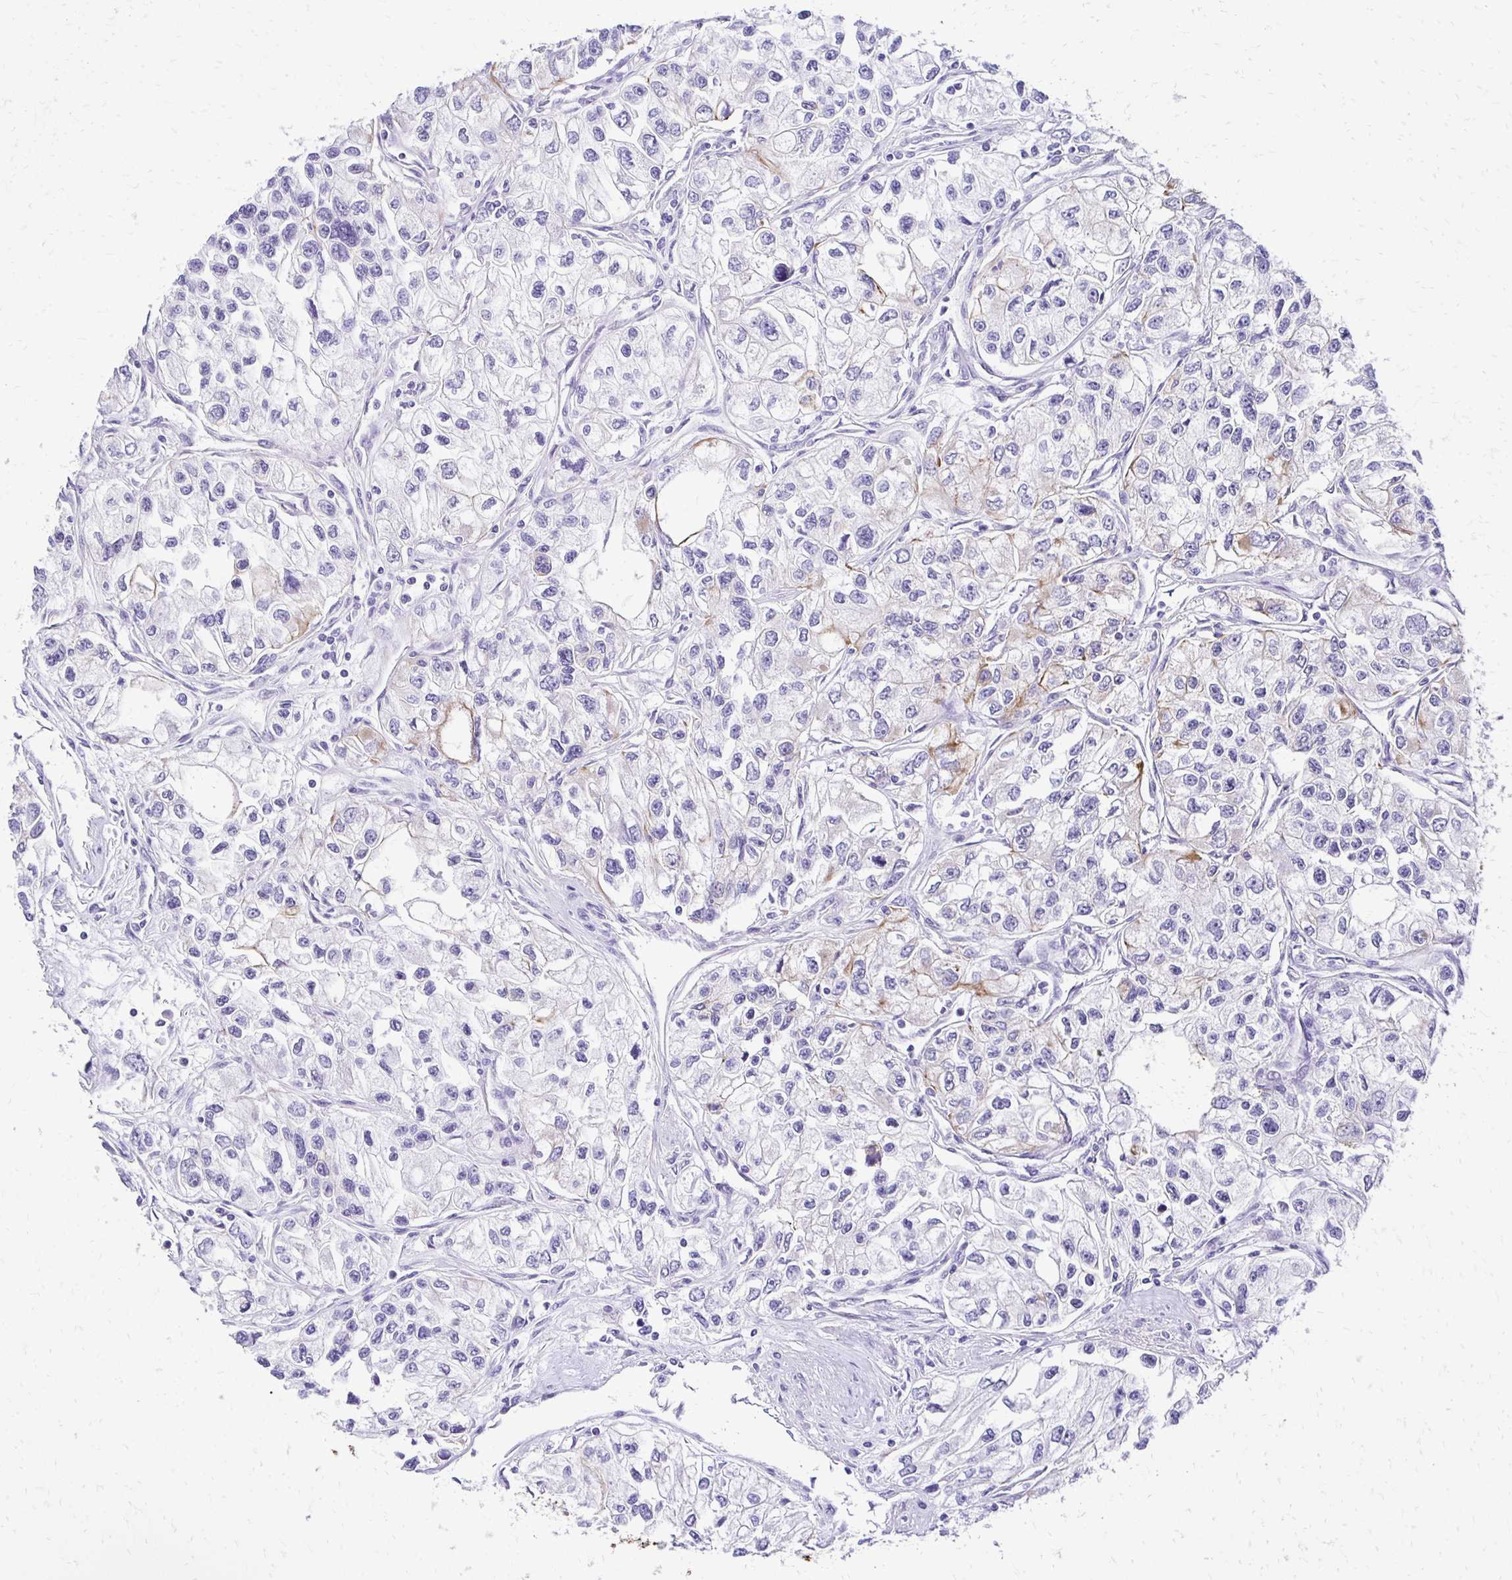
{"staining": {"intensity": "negative", "quantity": "none", "location": "none"}, "tissue": "renal cancer", "cell_type": "Tumor cells", "image_type": "cancer", "snomed": [{"axis": "morphology", "description": "Adenocarcinoma, NOS"}, {"axis": "topography", "description": "Kidney"}], "caption": "Protein analysis of renal cancer demonstrates no significant staining in tumor cells.", "gene": "C1QTNF2", "patient": {"sex": "female", "age": 59}}